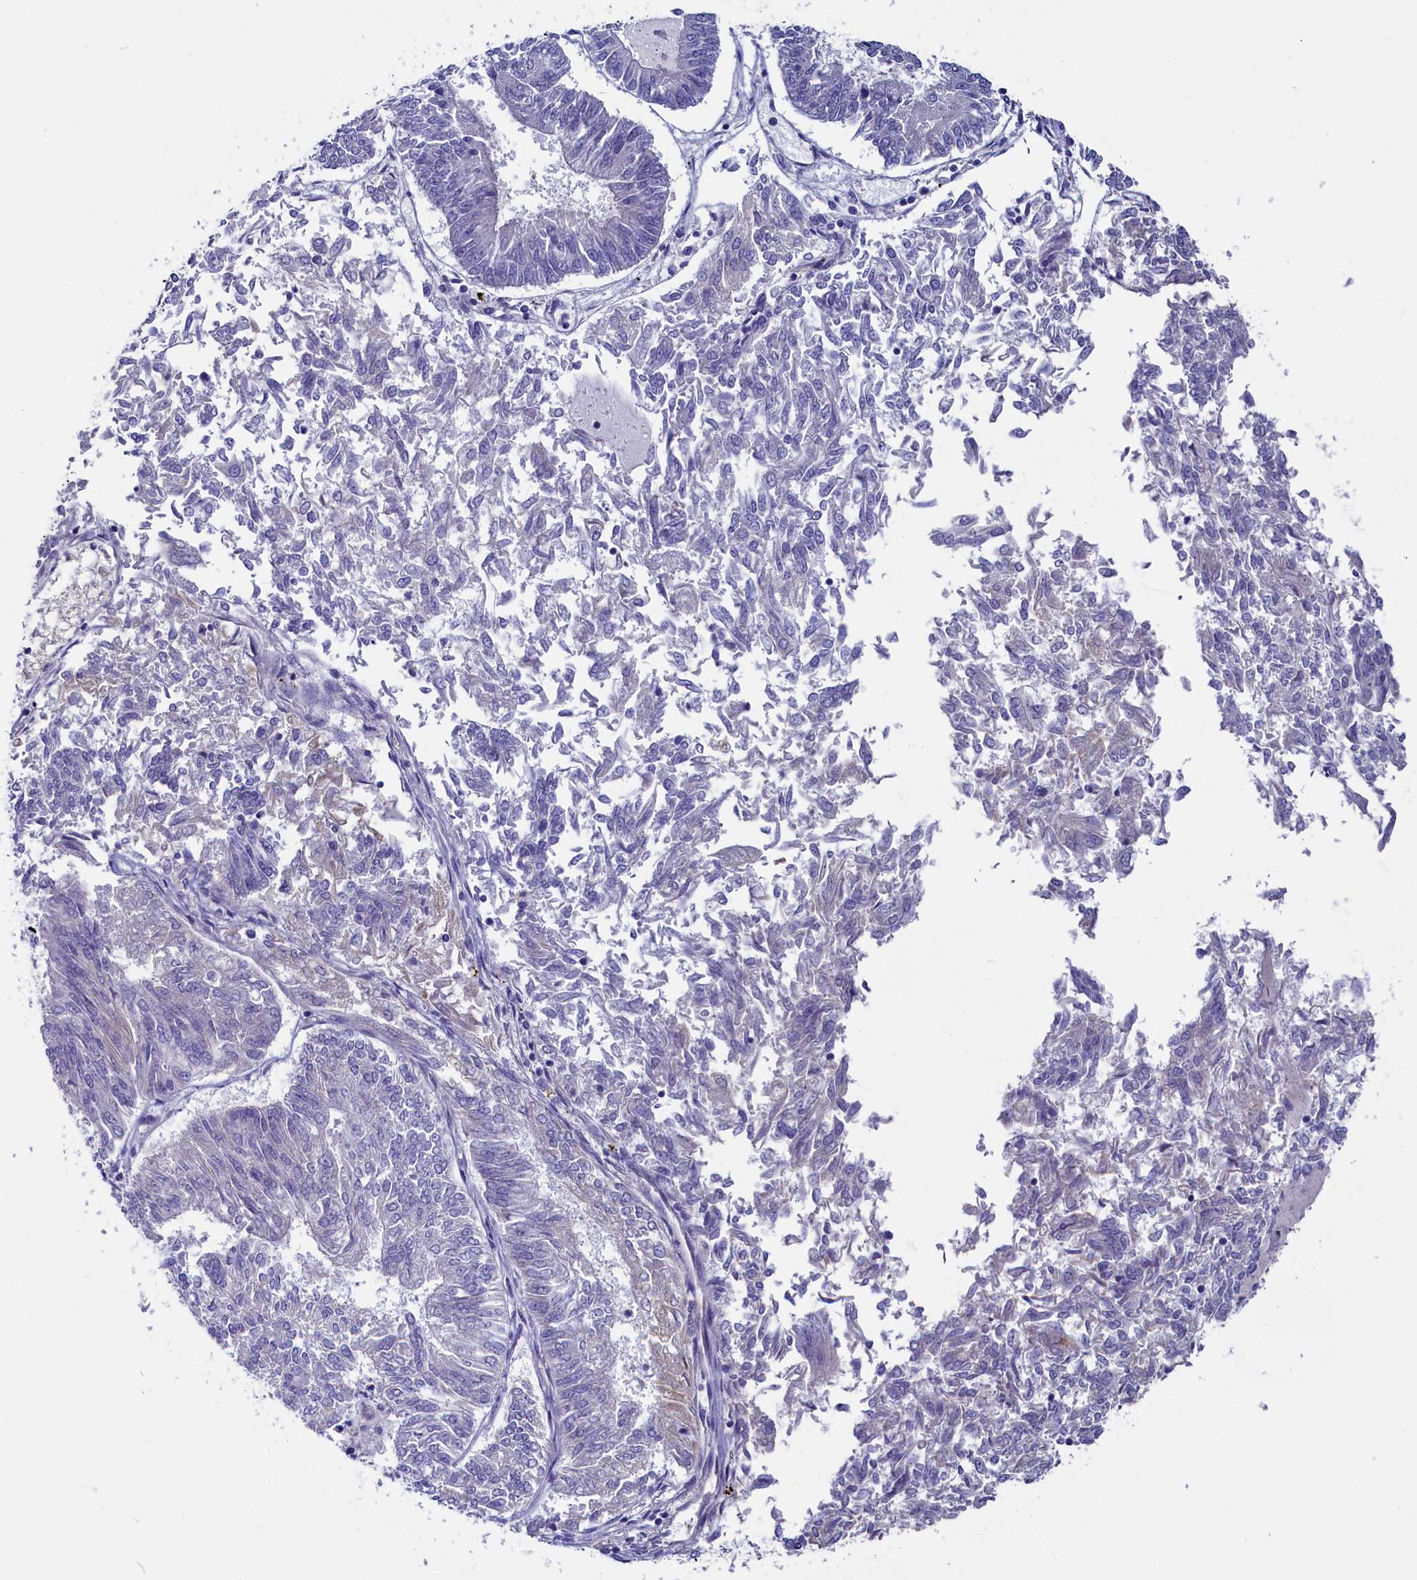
{"staining": {"intensity": "negative", "quantity": "none", "location": "none"}, "tissue": "endometrial cancer", "cell_type": "Tumor cells", "image_type": "cancer", "snomed": [{"axis": "morphology", "description": "Adenocarcinoma, NOS"}, {"axis": "topography", "description": "Endometrium"}], "caption": "DAB immunohistochemical staining of adenocarcinoma (endometrial) exhibits no significant staining in tumor cells.", "gene": "CIAPIN1", "patient": {"sex": "female", "age": 58}}